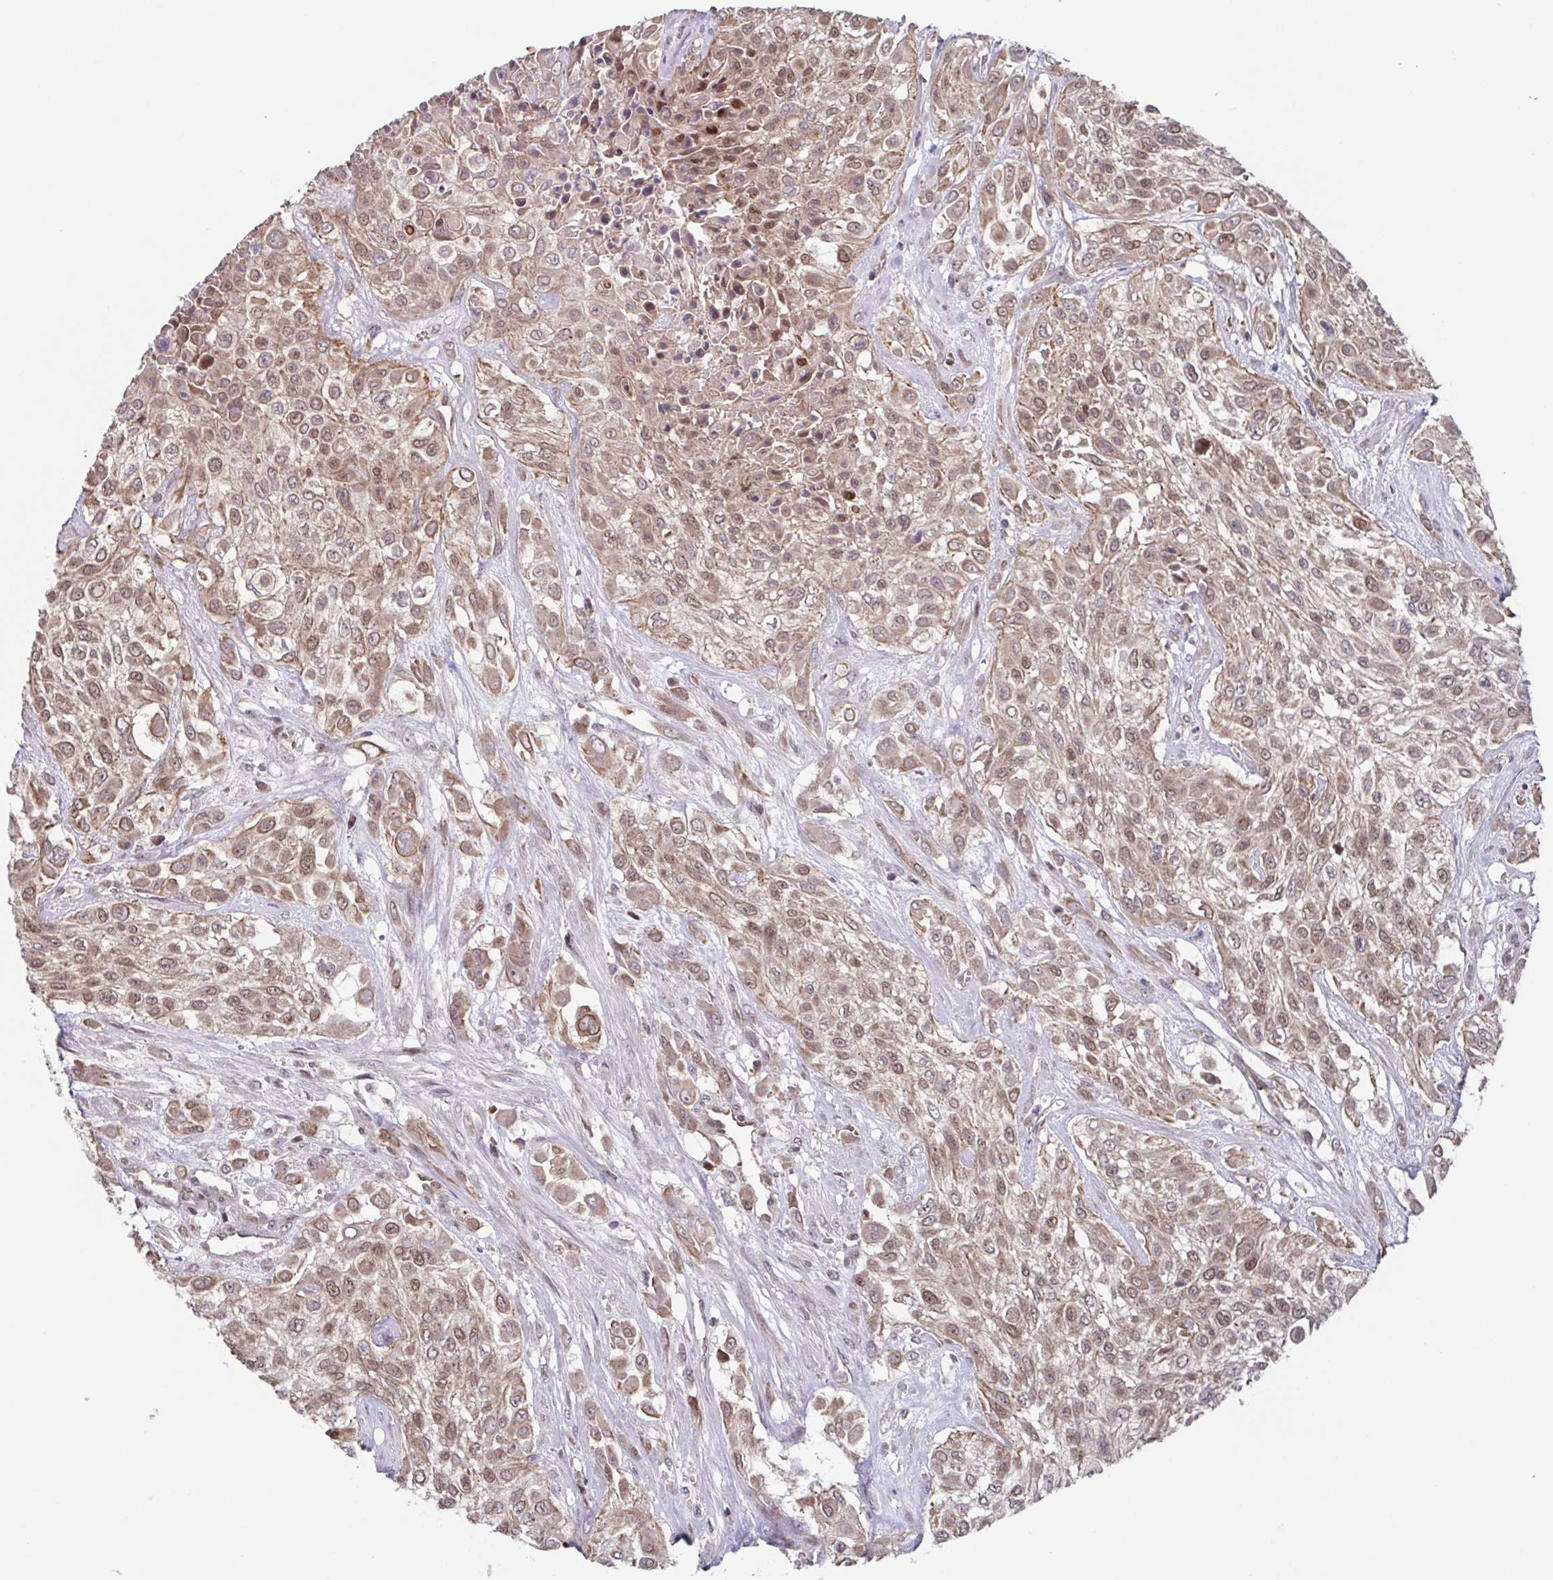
{"staining": {"intensity": "weak", "quantity": ">75%", "location": "cytoplasmic/membranous,nuclear"}, "tissue": "urothelial cancer", "cell_type": "Tumor cells", "image_type": "cancer", "snomed": [{"axis": "morphology", "description": "Urothelial carcinoma, High grade"}, {"axis": "topography", "description": "Urinary bladder"}], "caption": "This micrograph displays high-grade urothelial carcinoma stained with IHC to label a protein in brown. The cytoplasmic/membranous and nuclear of tumor cells show weak positivity for the protein. Nuclei are counter-stained blue.", "gene": "TTC19", "patient": {"sex": "male", "age": 57}}